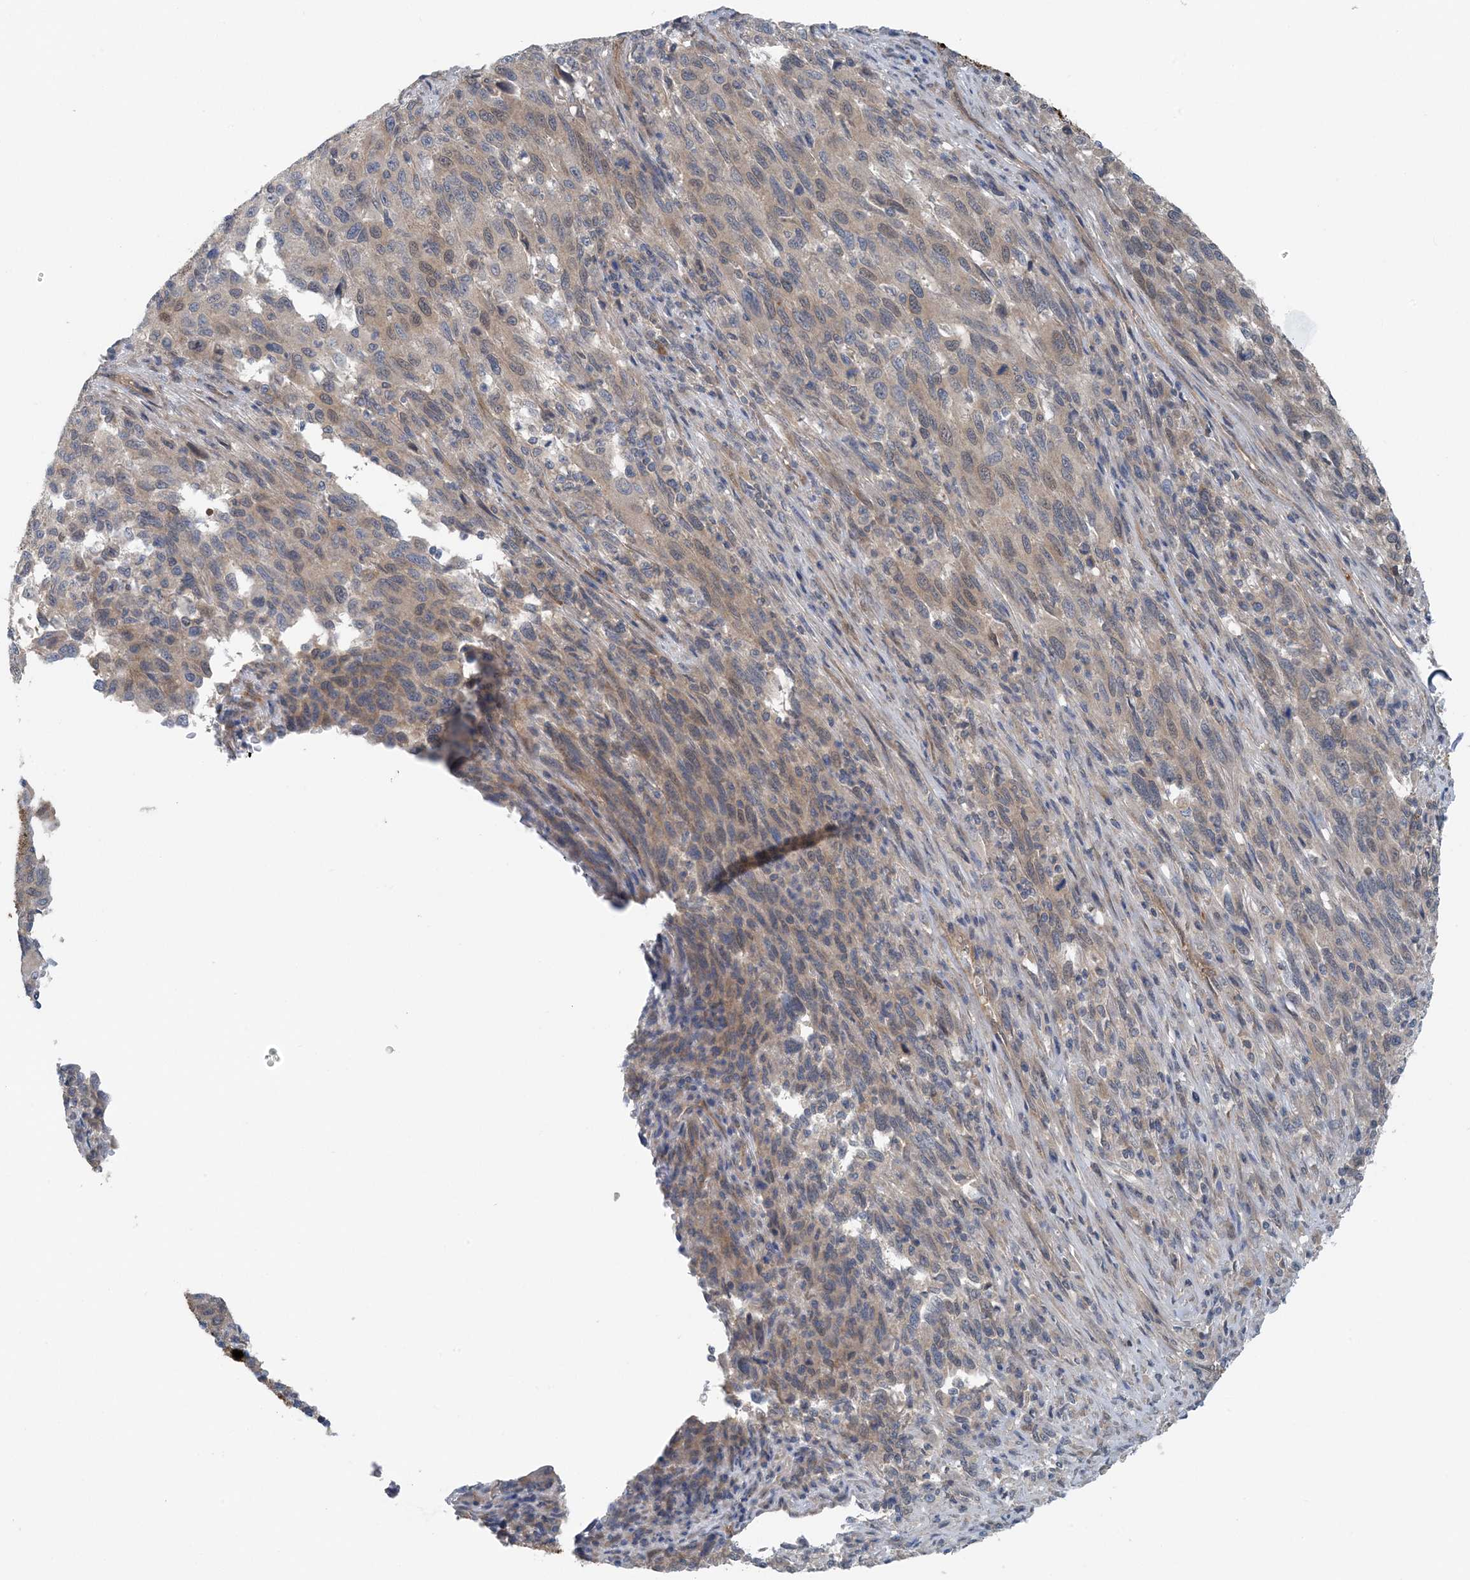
{"staining": {"intensity": "weak", "quantity": "25%-75%", "location": "nuclear"}, "tissue": "melanoma", "cell_type": "Tumor cells", "image_type": "cancer", "snomed": [{"axis": "morphology", "description": "Malignant melanoma, Metastatic site"}, {"axis": "topography", "description": "Lymph node"}], "caption": "Malignant melanoma (metastatic site) was stained to show a protein in brown. There is low levels of weak nuclear expression in approximately 25%-75% of tumor cells.", "gene": "HIKESHI", "patient": {"sex": "male", "age": 61}}